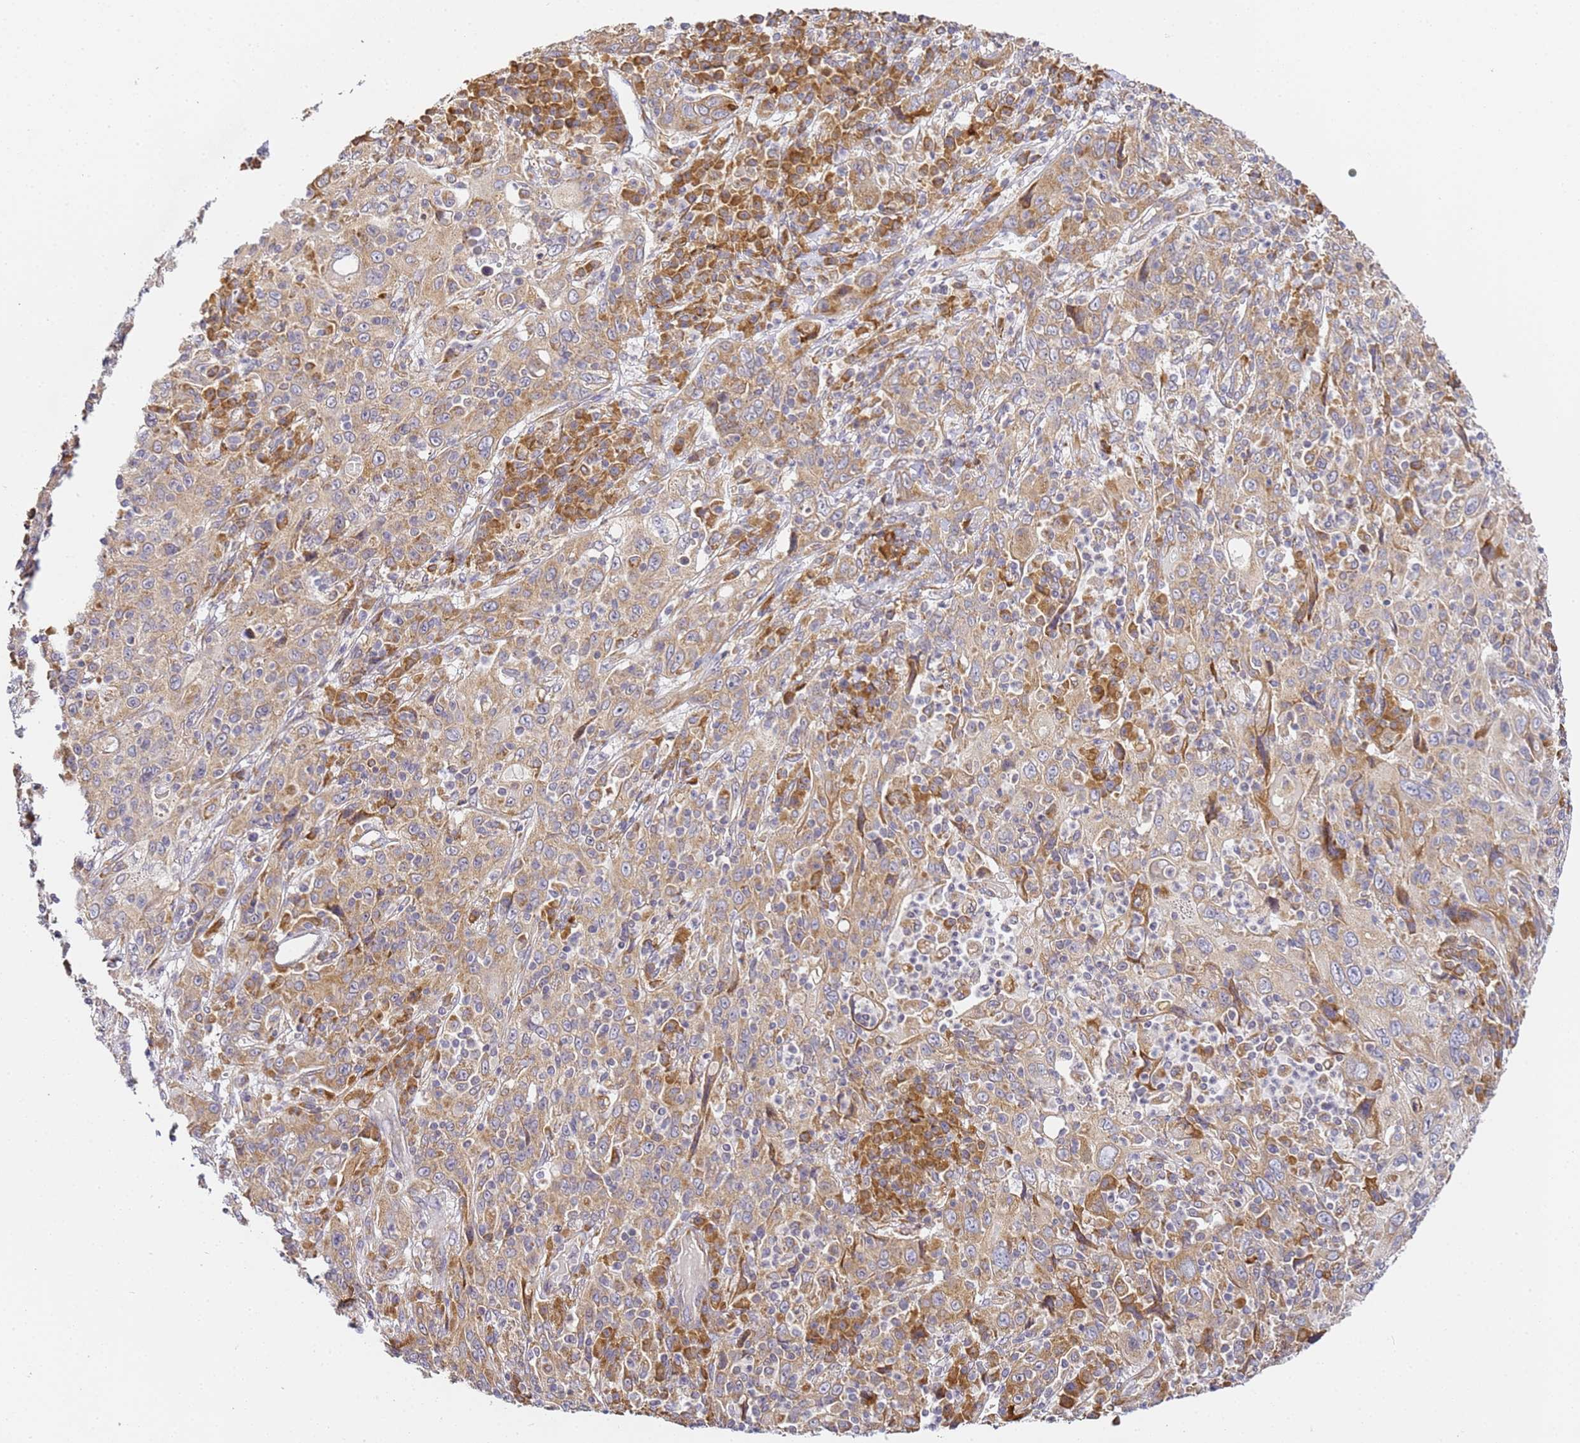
{"staining": {"intensity": "moderate", "quantity": ">75%", "location": "cytoplasmic/membranous"}, "tissue": "cervical cancer", "cell_type": "Tumor cells", "image_type": "cancer", "snomed": [{"axis": "morphology", "description": "Squamous cell carcinoma, NOS"}, {"axis": "topography", "description": "Cervix"}], "caption": "Squamous cell carcinoma (cervical) was stained to show a protein in brown. There is medium levels of moderate cytoplasmic/membranous staining in about >75% of tumor cells.", "gene": "RPL13A", "patient": {"sex": "female", "age": 46}}